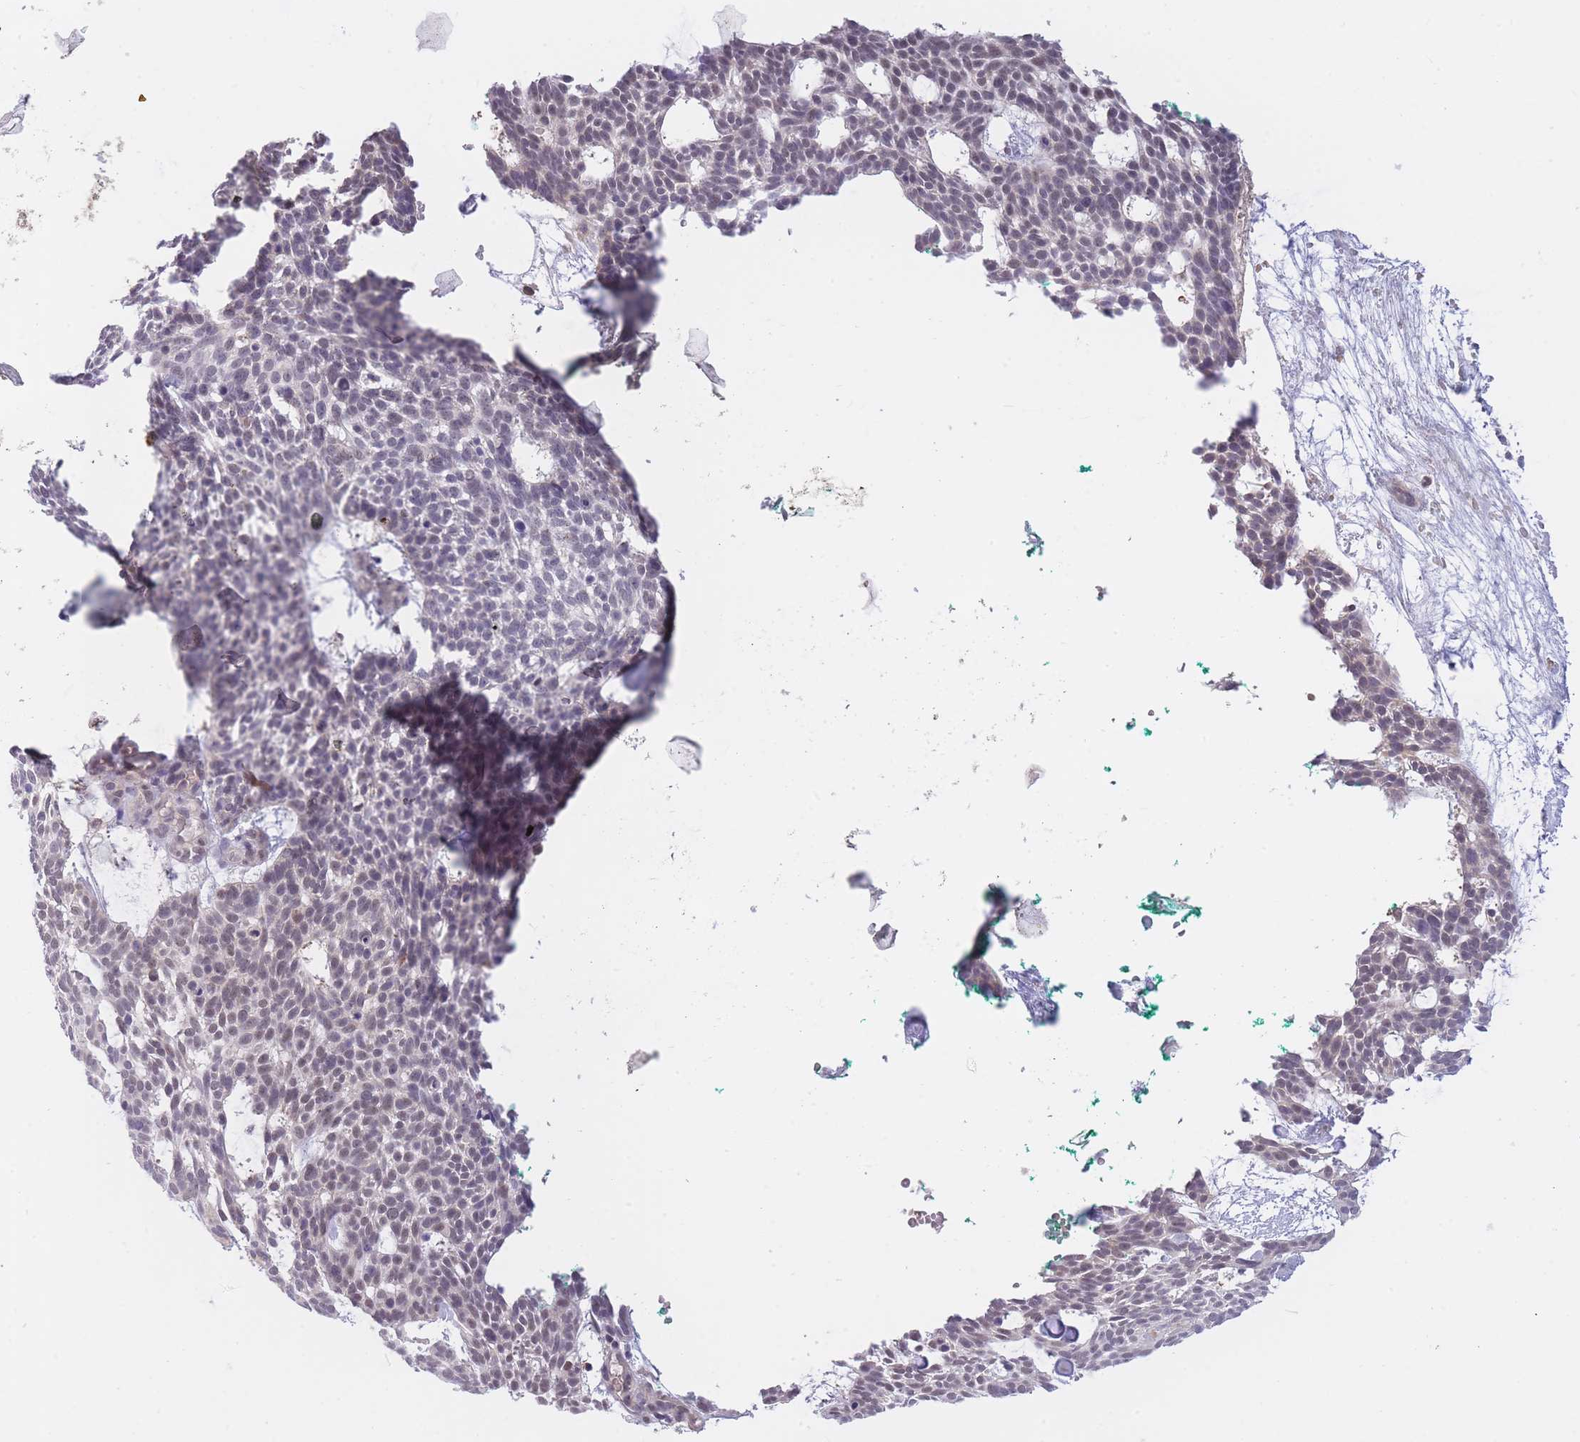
{"staining": {"intensity": "weak", "quantity": "25%-75%", "location": "nuclear"}, "tissue": "skin cancer", "cell_type": "Tumor cells", "image_type": "cancer", "snomed": [{"axis": "morphology", "description": "Basal cell carcinoma"}, {"axis": "topography", "description": "Skin"}], "caption": "Skin basal cell carcinoma was stained to show a protein in brown. There is low levels of weak nuclear staining in about 25%-75% of tumor cells.", "gene": "GOLGA6L25", "patient": {"sex": "male", "age": 61}}